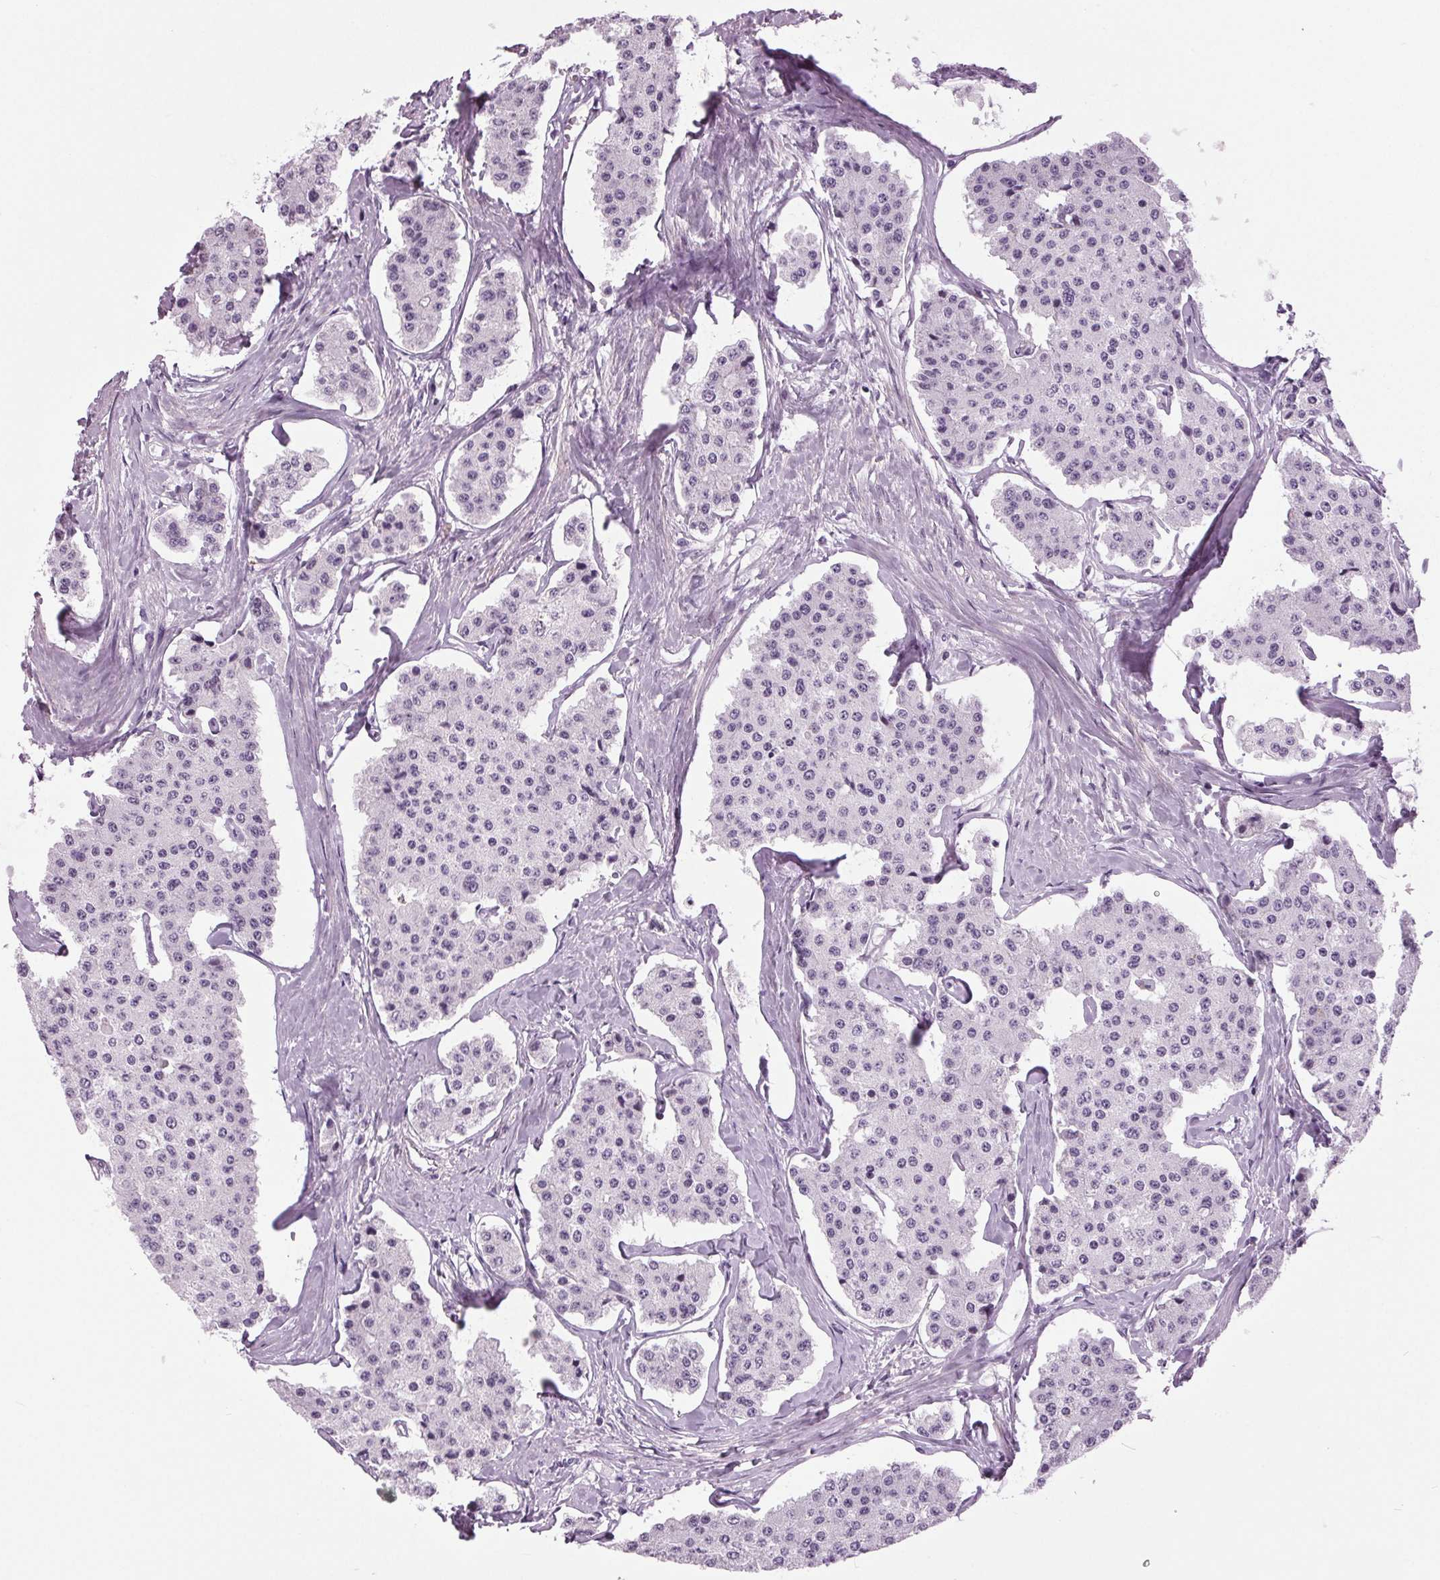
{"staining": {"intensity": "negative", "quantity": "none", "location": "none"}, "tissue": "carcinoid", "cell_type": "Tumor cells", "image_type": "cancer", "snomed": [{"axis": "morphology", "description": "Carcinoid, malignant, NOS"}, {"axis": "topography", "description": "Small intestine"}], "caption": "High power microscopy micrograph of an immunohistochemistry histopathology image of carcinoid (malignant), revealing no significant staining in tumor cells.", "gene": "DNAH12", "patient": {"sex": "female", "age": 65}}